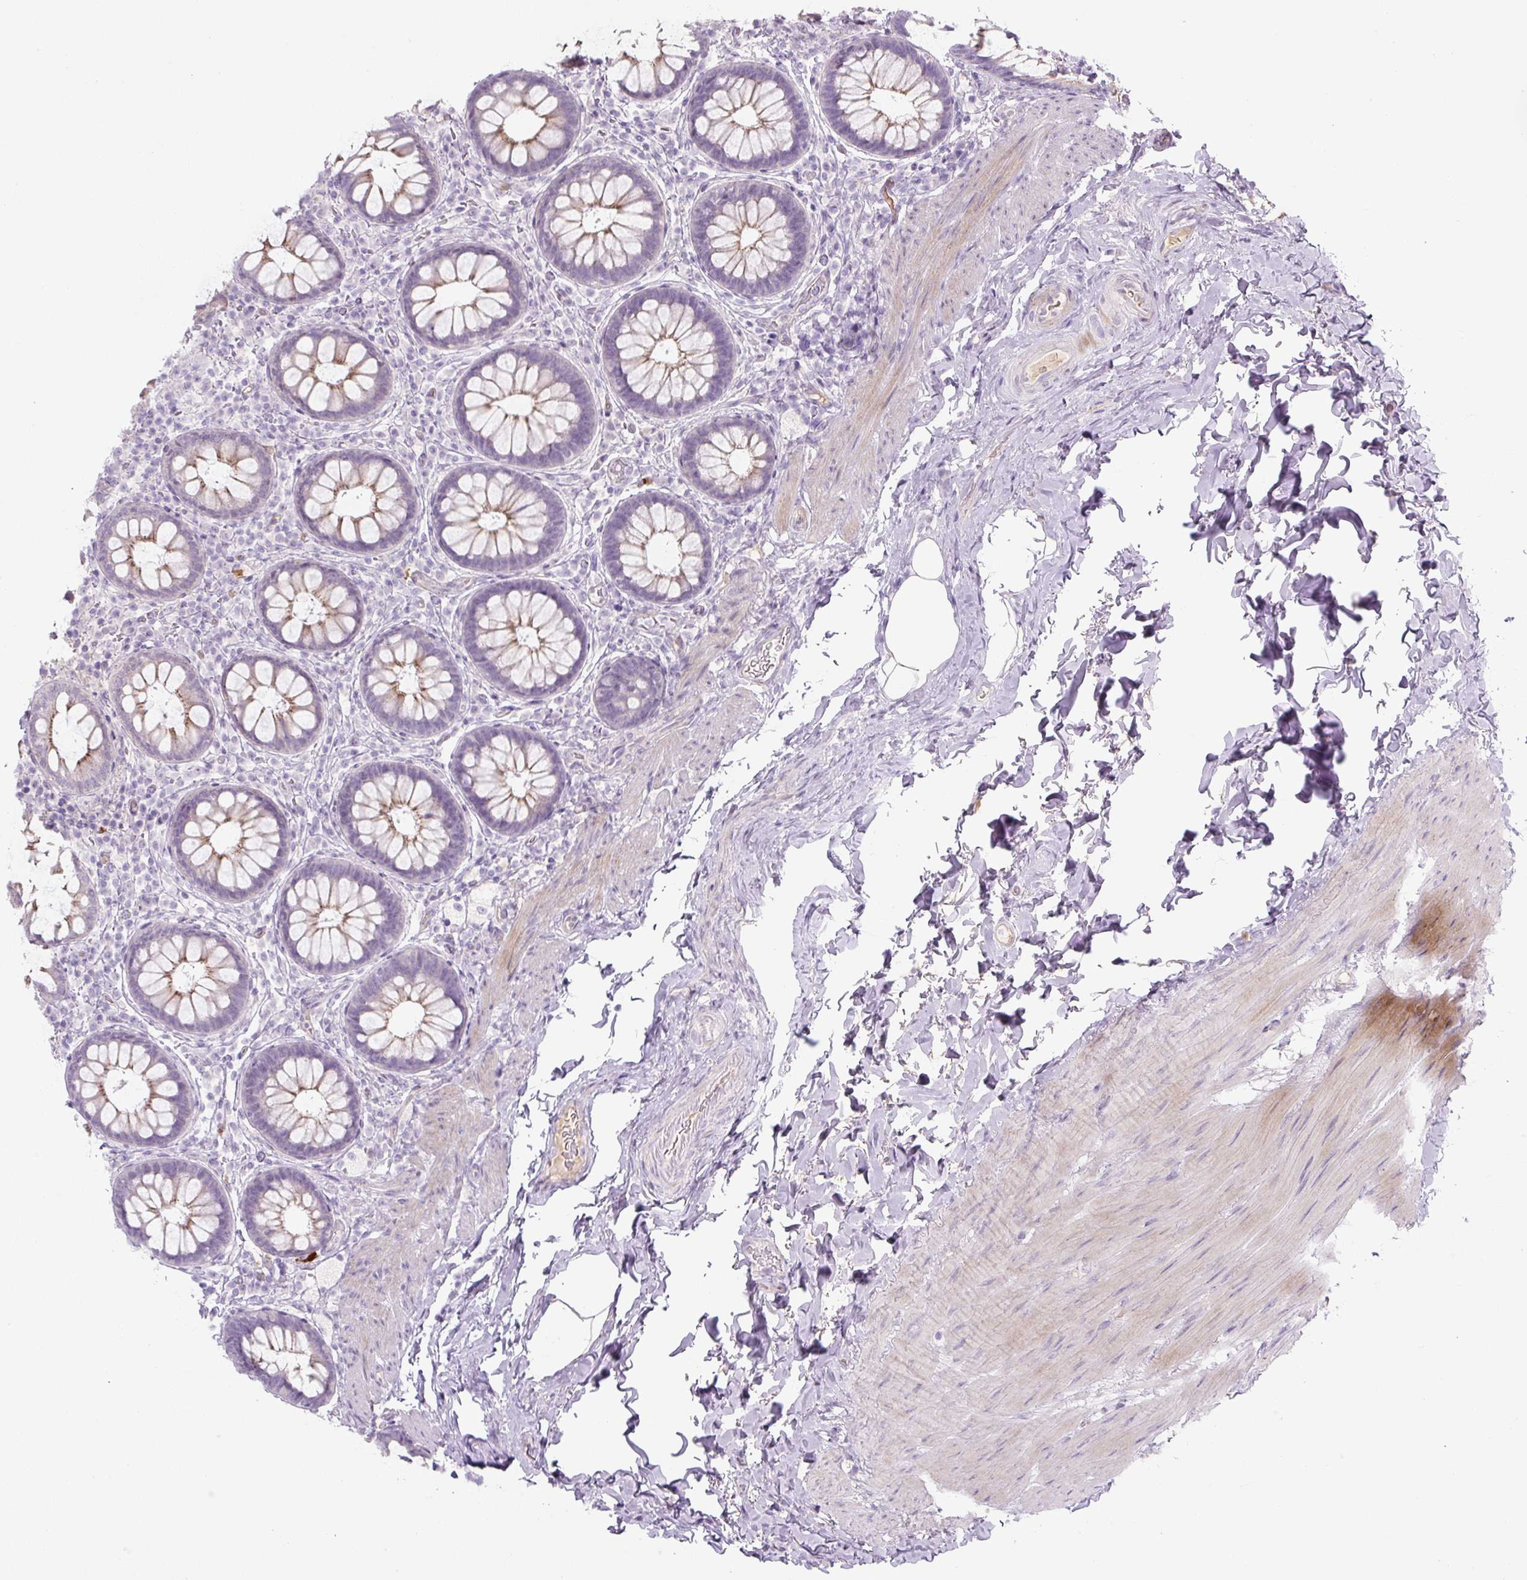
{"staining": {"intensity": "moderate", "quantity": "25%-75%", "location": "cytoplasmic/membranous"}, "tissue": "rectum", "cell_type": "Glandular cells", "image_type": "normal", "snomed": [{"axis": "morphology", "description": "Normal tissue, NOS"}, {"axis": "topography", "description": "Rectum"}], "caption": "Immunohistochemical staining of benign rectum reveals 25%-75% levels of moderate cytoplasmic/membranous protein expression in about 25%-75% of glandular cells.", "gene": "PRM1", "patient": {"sex": "female", "age": 69}}